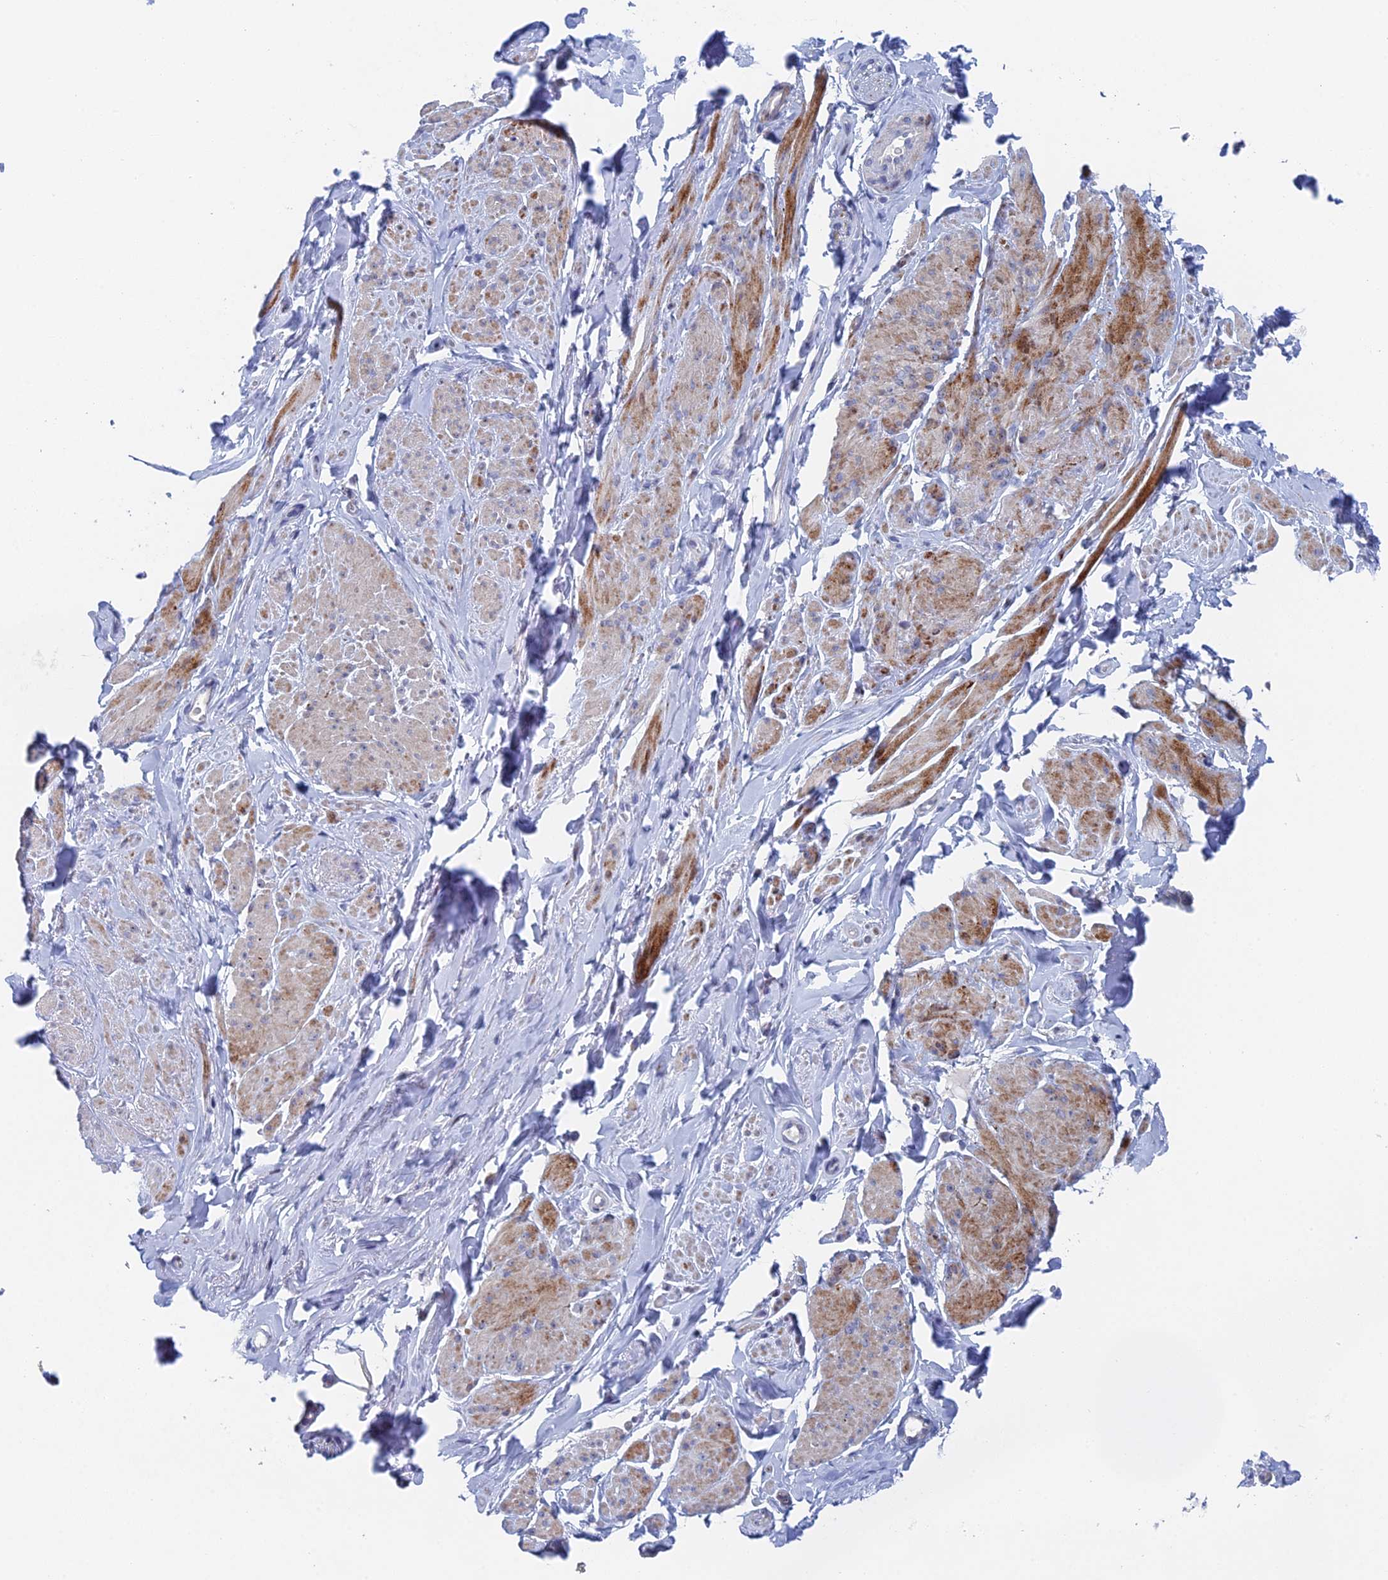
{"staining": {"intensity": "moderate", "quantity": "<25%", "location": "cytoplasmic/membranous"}, "tissue": "smooth muscle", "cell_type": "Smooth muscle cells", "image_type": "normal", "snomed": [{"axis": "morphology", "description": "Normal tissue, NOS"}, {"axis": "topography", "description": "Smooth muscle"}, {"axis": "topography", "description": "Peripheral nerve tissue"}], "caption": "A micrograph of human smooth muscle stained for a protein displays moderate cytoplasmic/membranous brown staining in smooth muscle cells. (DAB = brown stain, brightfield microscopy at high magnification).", "gene": "DRGX", "patient": {"sex": "male", "age": 69}}